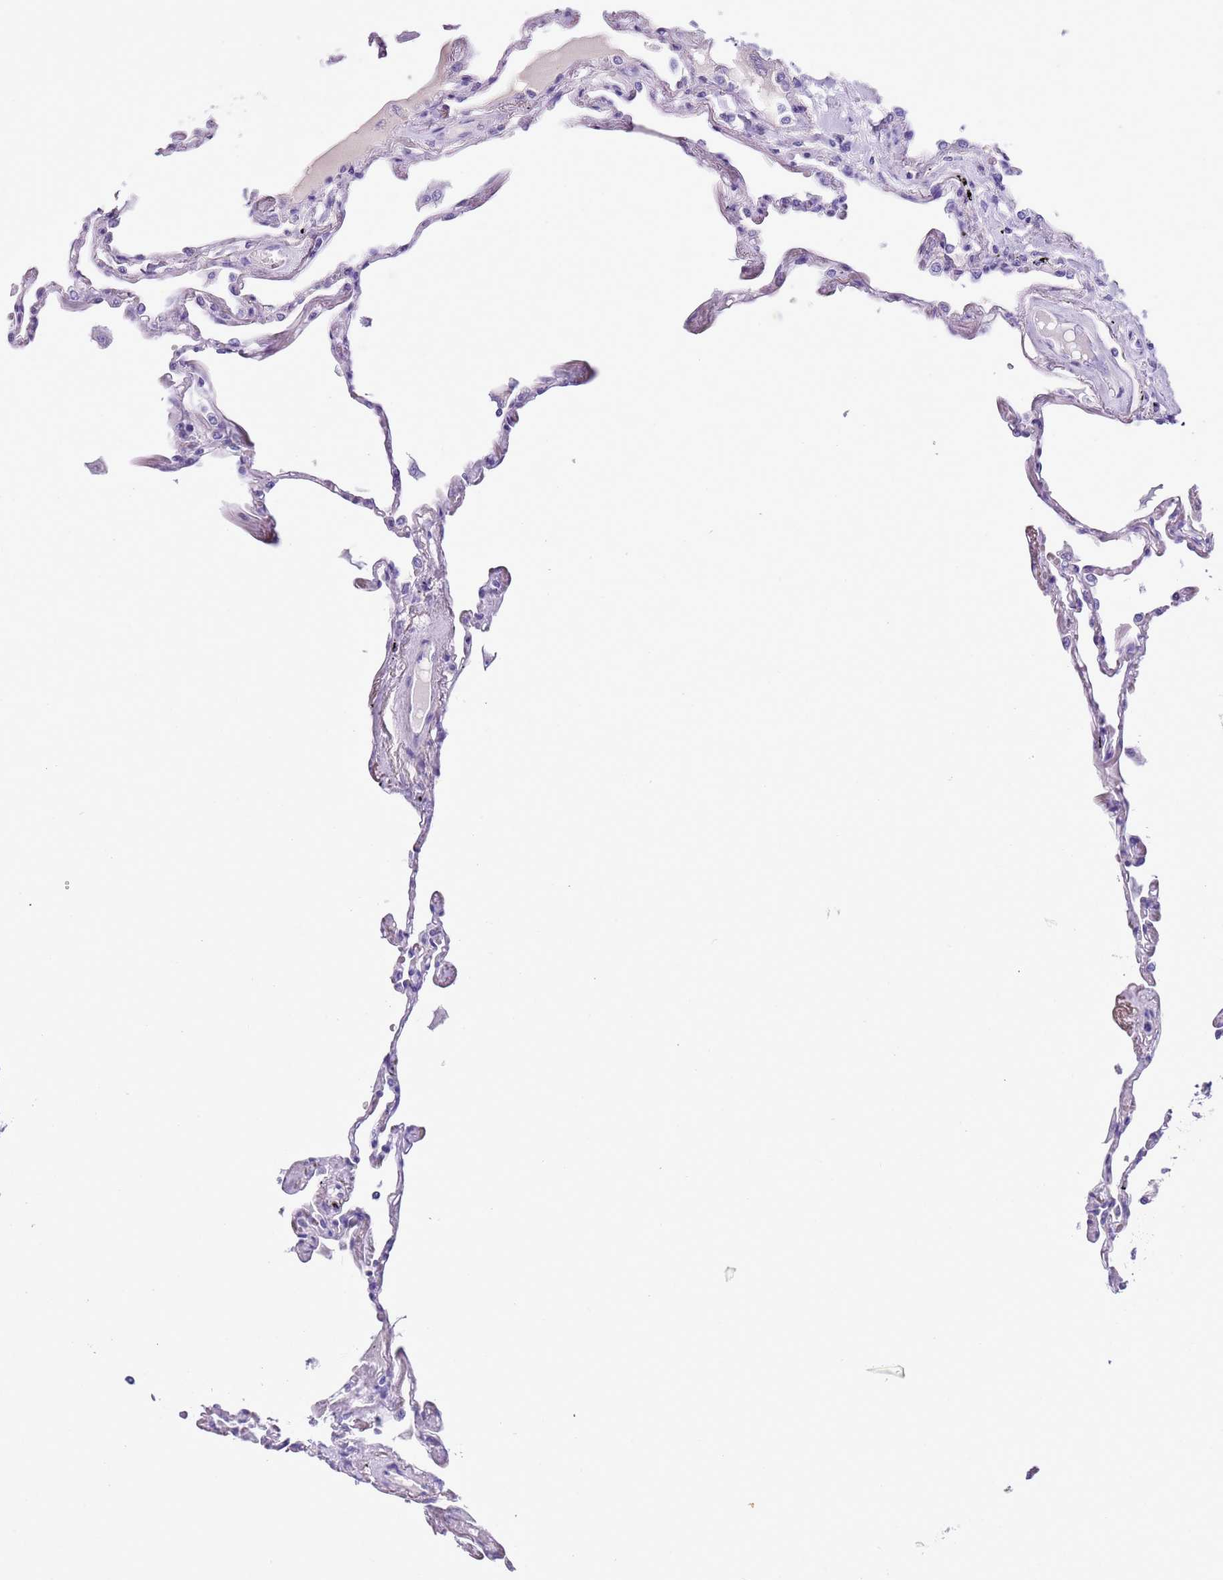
{"staining": {"intensity": "negative", "quantity": "none", "location": "none"}, "tissue": "lung", "cell_type": "Alveolar cells", "image_type": "normal", "snomed": [{"axis": "morphology", "description": "Normal tissue, NOS"}, {"axis": "topography", "description": "Lung"}], "caption": "This image is of benign lung stained with immunohistochemistry to label a protein in brown with the nuclei are counter-stained blue. There is no expression in alveolar cells.", "gene": "TBC1D10B", "patient": {"sex": "female", "age": 67}}